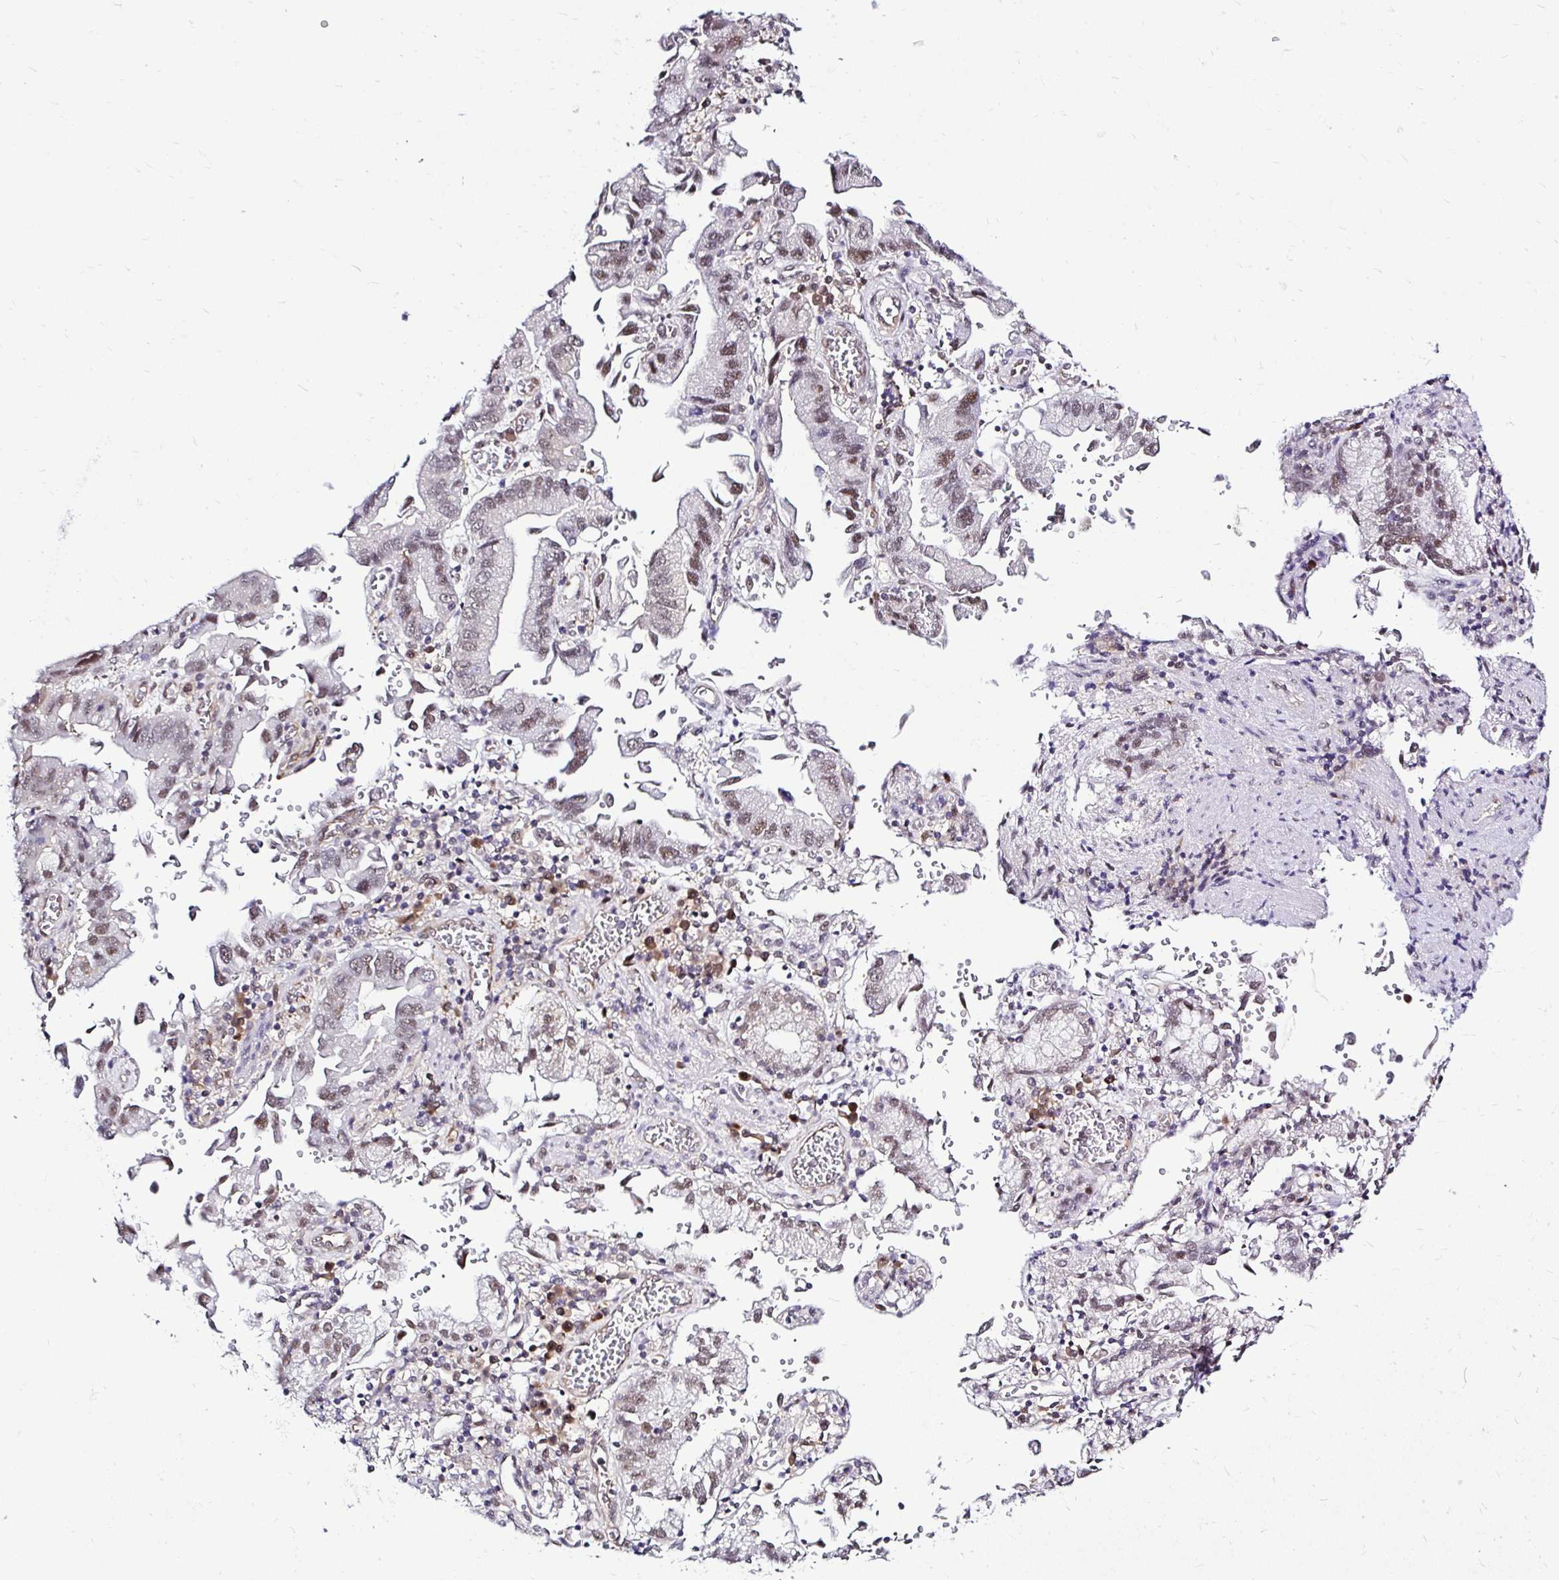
{"staining": {"intensity": "moderate", "quantity": "<25%", "location": "nuclear"}, "tissue": "stomach cancer", "cell_type": "Tumor cells", "image_type": "cancer", "snomed": [{"axis": "morphology", "description": "Adenocarcinoma, NOS"}, {"axis": "topography", "description": "Stomach"}], "caption": "A brown stain shows moderate nuclear staining of a protein in human adenocarcinoma (stomach) tumor cells. Using DAB (3,3'-diaminobenzidine) (brown) and hematoxylin (blue) stains, captured at high magnification using brightfield microscopy.", "gene": "PSMD3", "patient": {"sex": "male", "age": 62}}